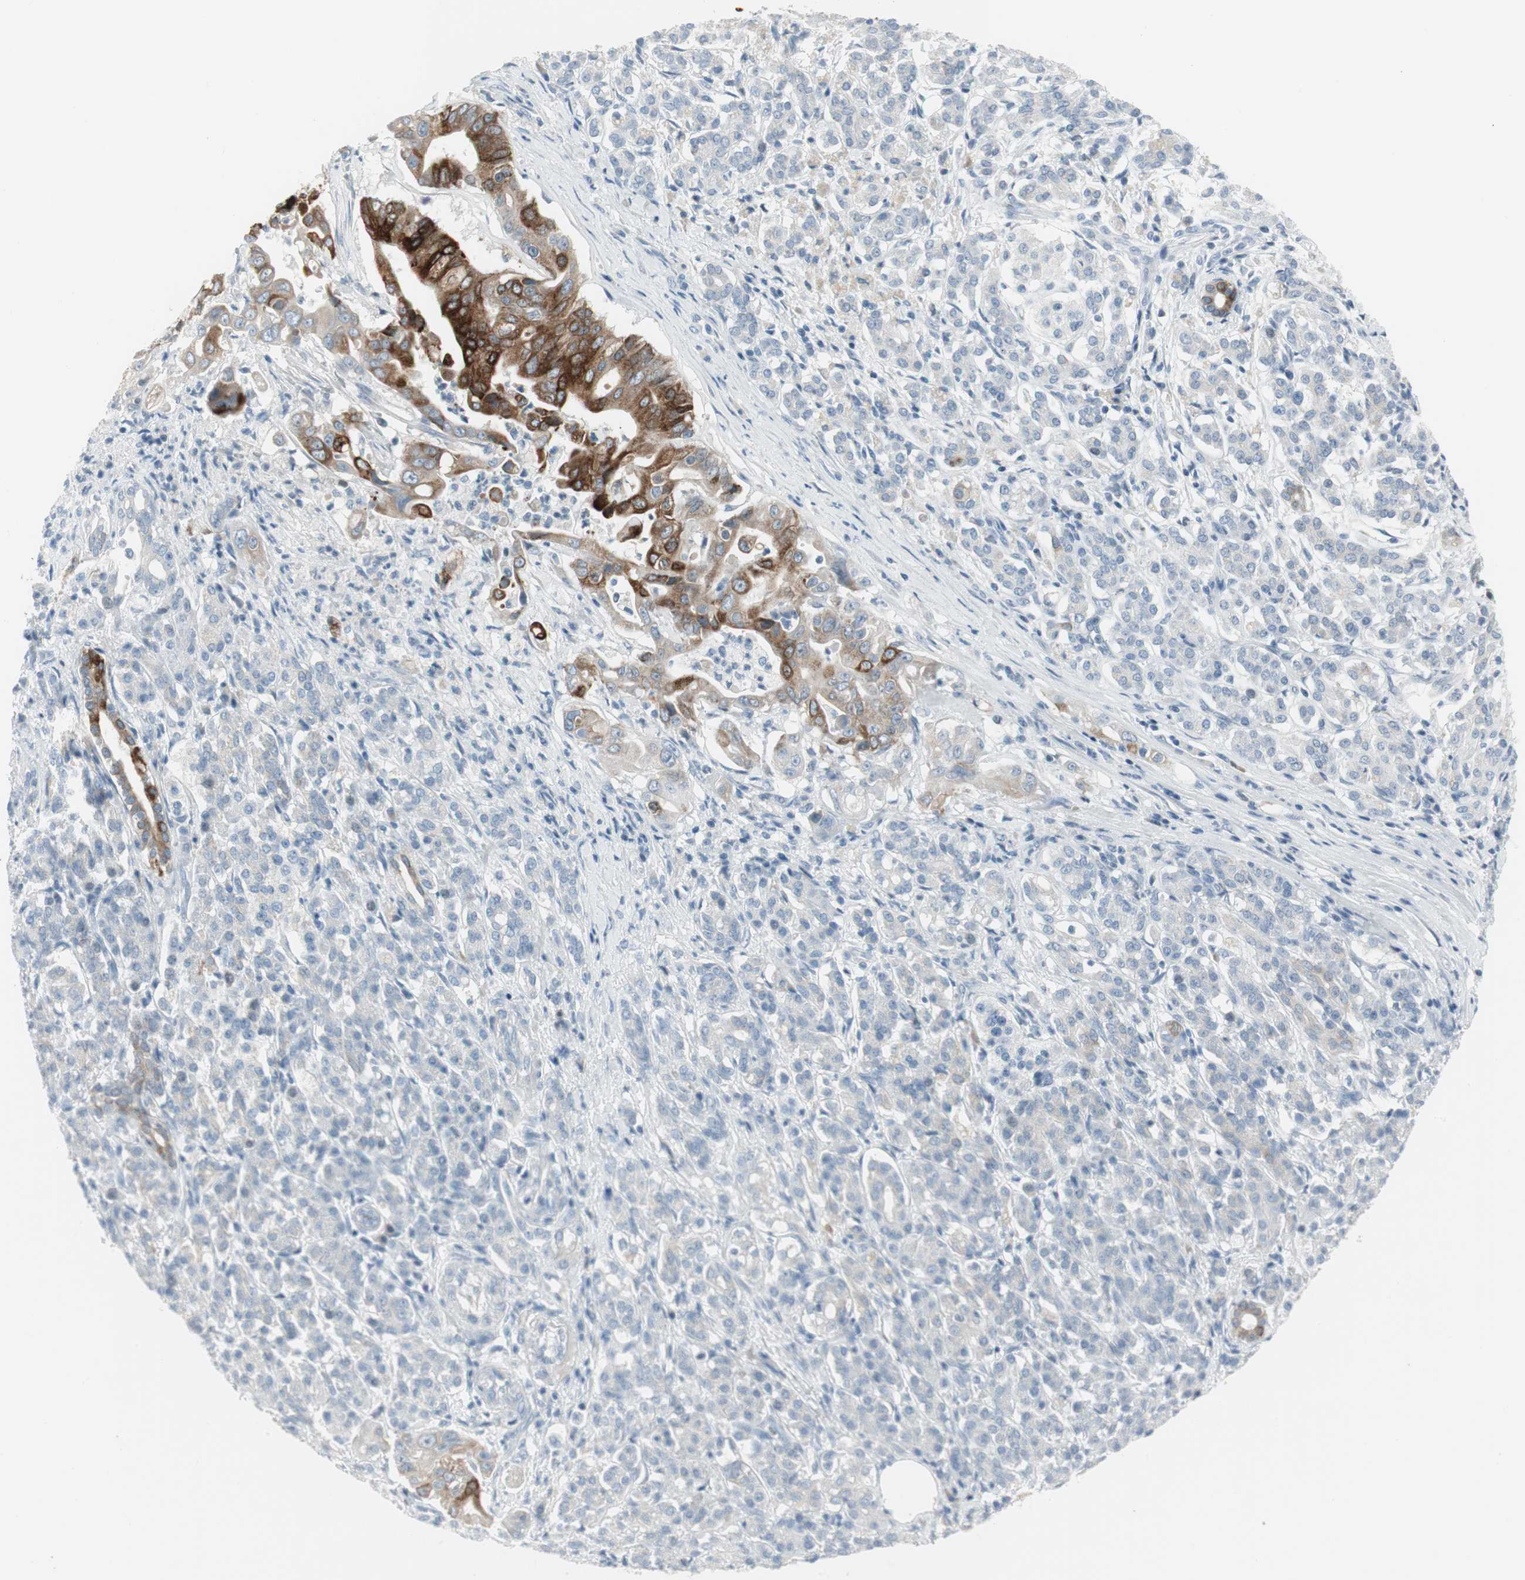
{"staining": {"intensity": "strong", "quantity": "<25%", "location": "cytoplasmic/membranous"}, "tissue": "pancreatic cancer", "cell_type": "Tumor cells", "image_type": "cancer", "snomed": [{"axis": "morphology", "description": "Normal tissue, NOS"}, {"axis": "topography", "description": "Pancreas"}], "caption": "Pancreatic cancer stained with a brown dye demonstrates strong cytoplasmic/membranous positive positivity in approximately <25% of tumor cells.", "gene": "AGR2", "patient": {"sex": "male", "age": 42}}